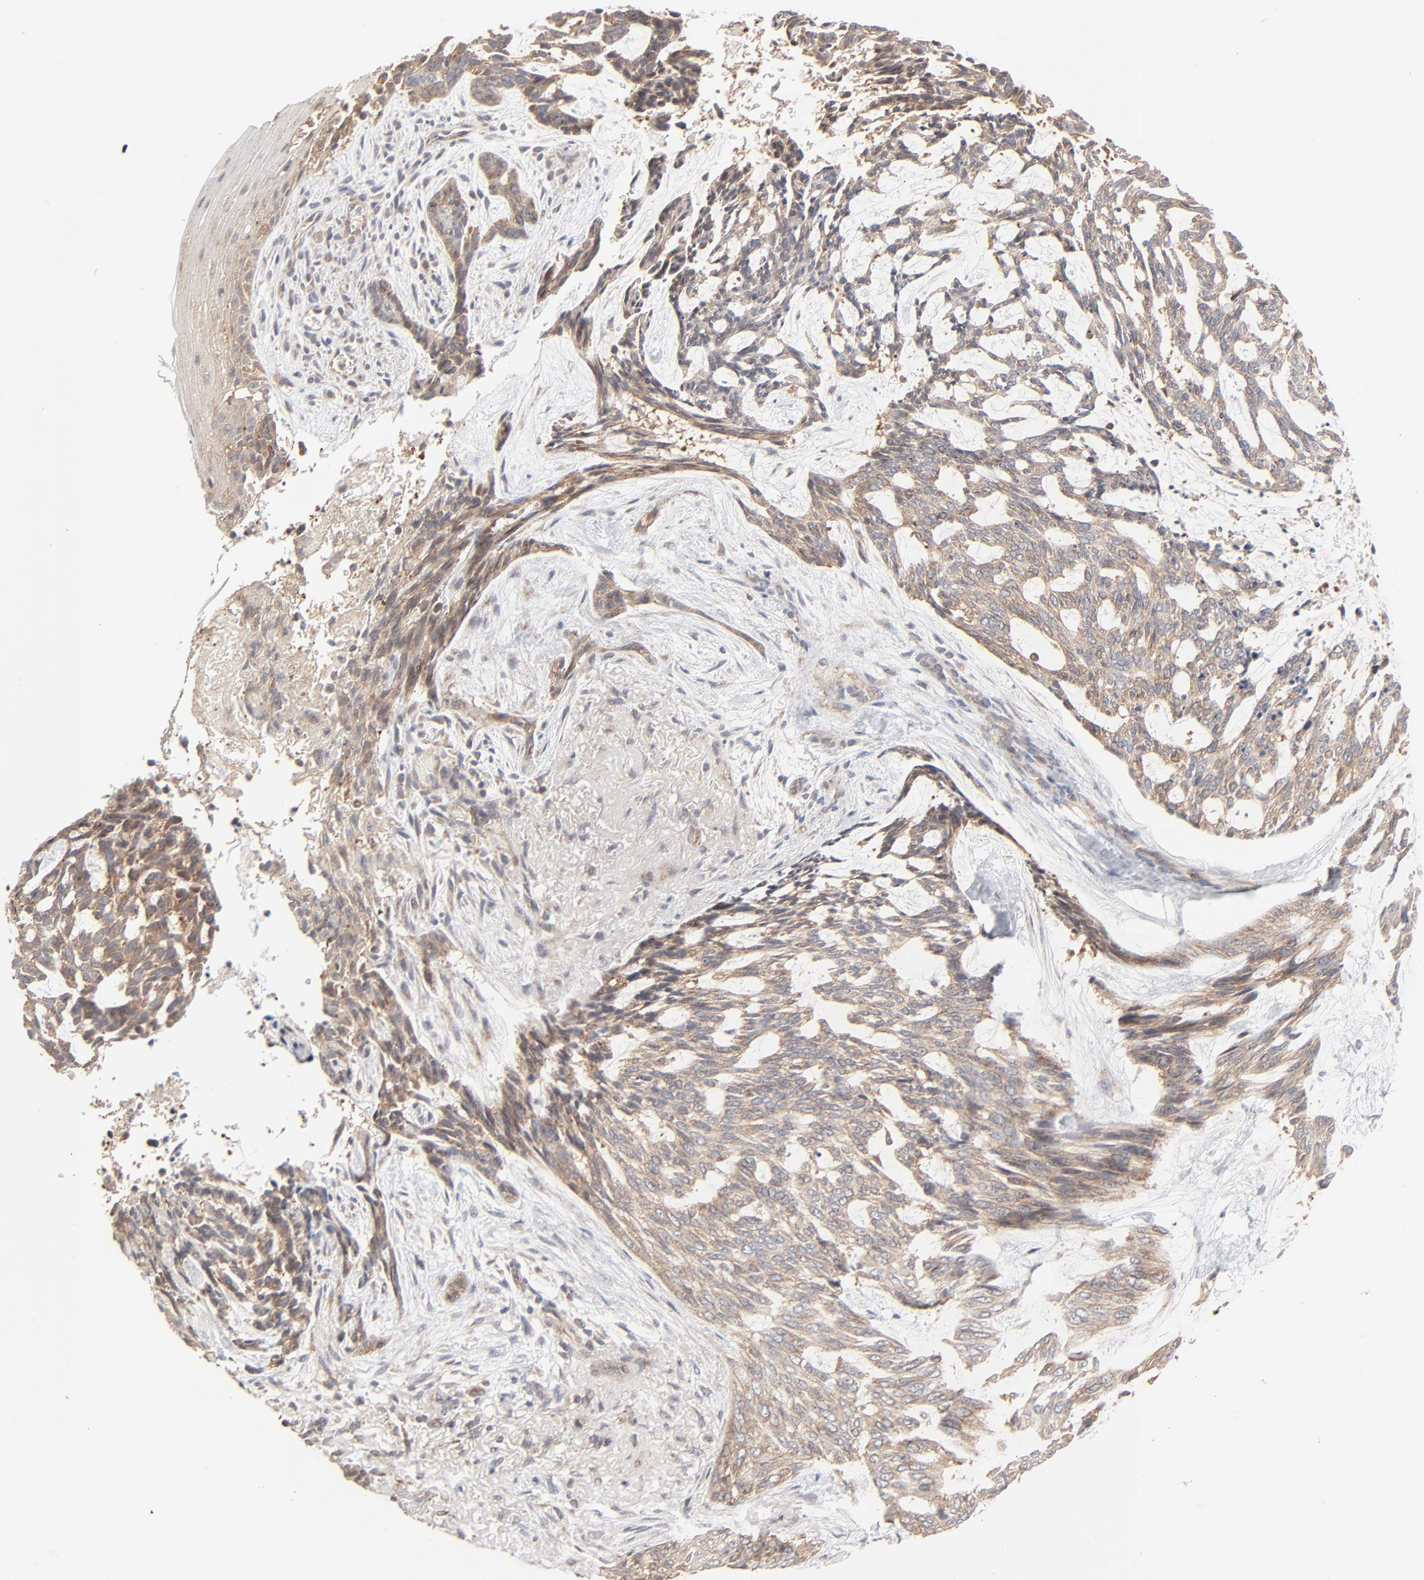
{"staining": {"intensity": "moderate", "quantity": ">75%", "location": "cytoplasmic/membranous"}, "tissue": "skin cancer", "cell_type": "Tumor cells", "image_type": "cancer", "snomed": [{"axis": "morphology", "description": "Normal tissue, NOS"}, {"axis": "morphology", "description": "Basal cell carcinoma"}, {"axis": "topography", "description": "Skin"}], "caption": "Tumor cells reveal medium levels of moderate cytoplasmic/membranous expression in about >75% of cells in basal cell carcinoma (skin). The staining was performed using DAB (3,3'-diaminobenzidine) to visualize the protein expression in brown, while the nuclei were stained in blue with hematoxylin (Magnification: 20x).", "gene": "ABLIM3", "patient": {"sex": "female", "age": 71}}